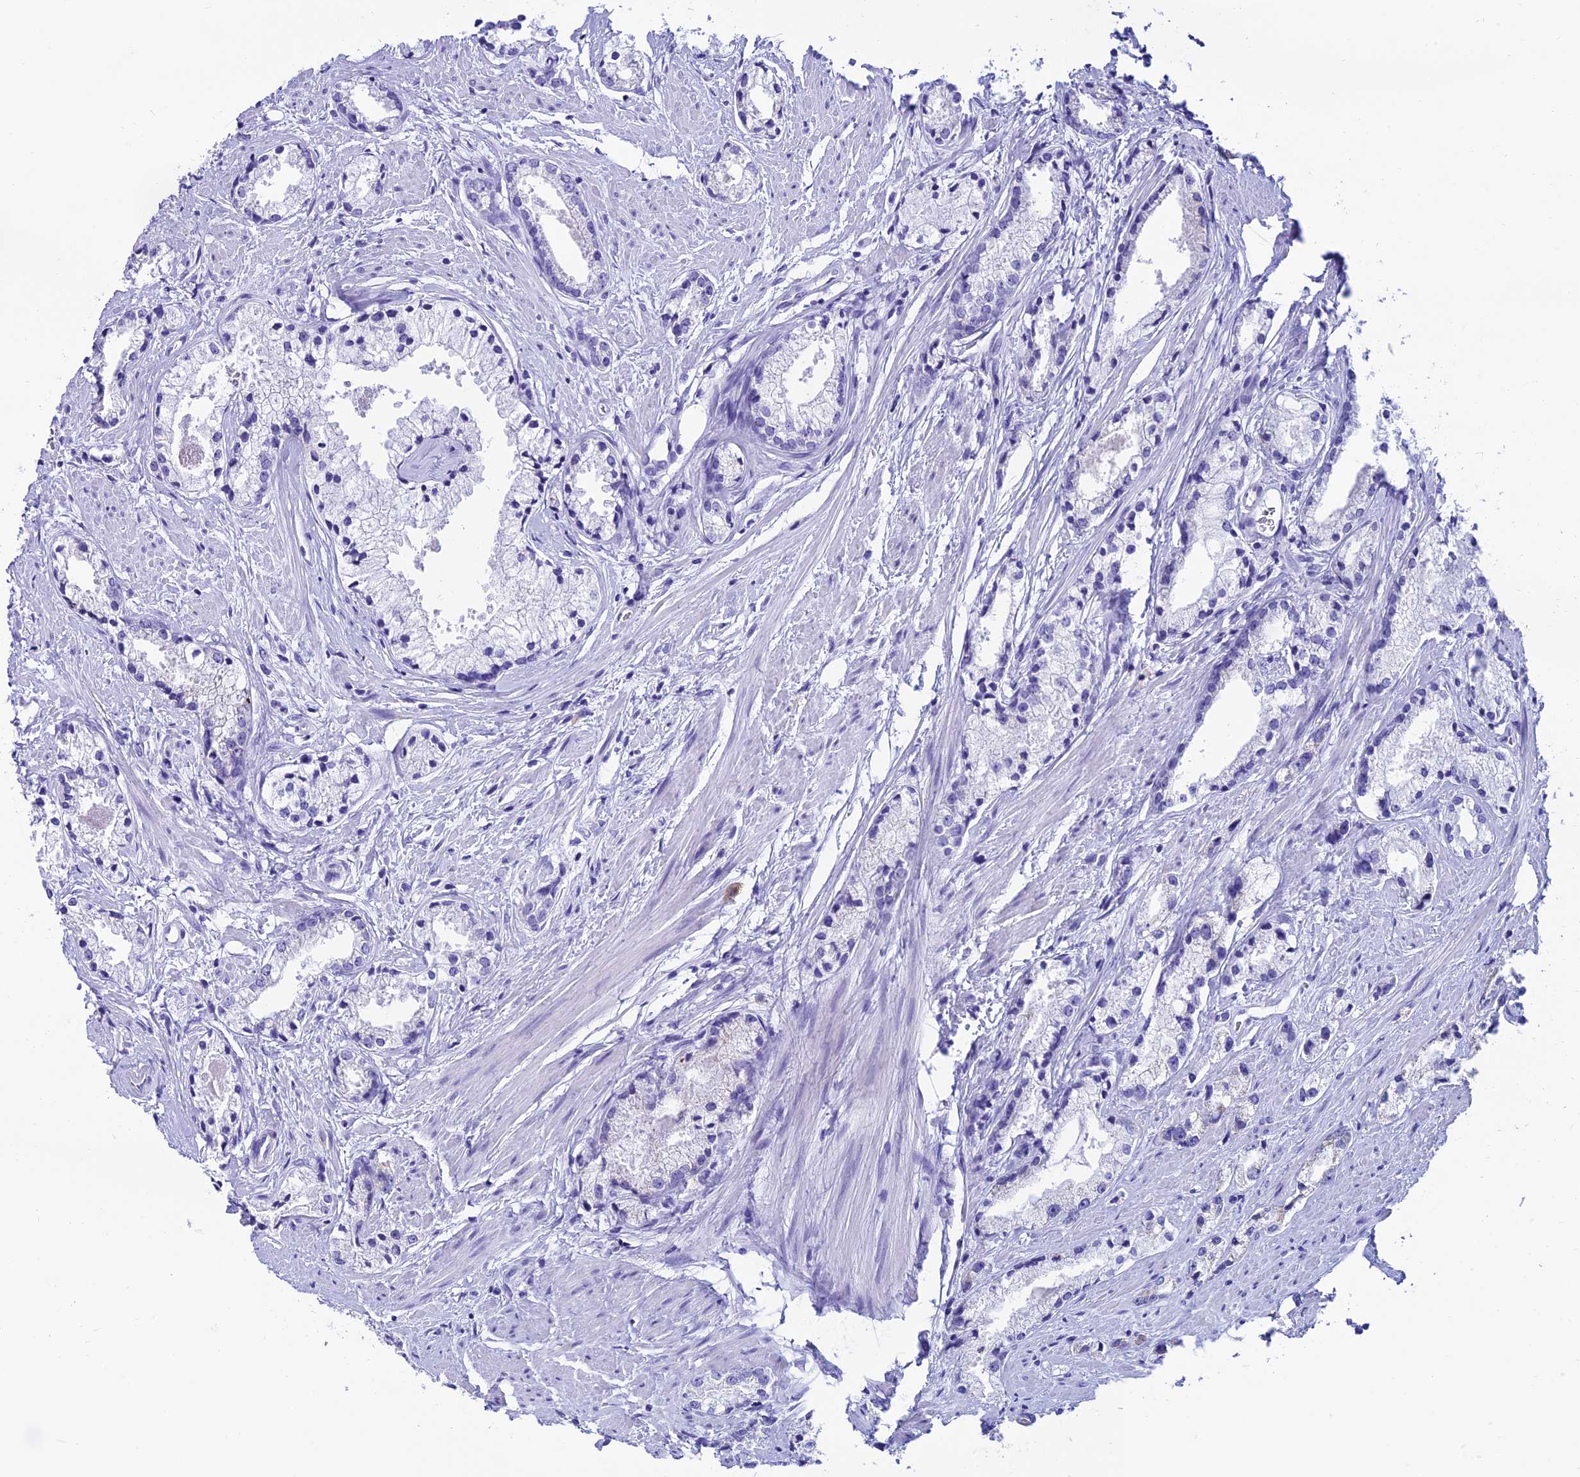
{"staining": {"intensity": "weak", "quantity": "<25%", "location": "cytoplasmic/membranous"}, "tissue": "prostate cancer", "cell_type": "Tumor cells", "image_type": "cancer", "snomed": [{"axis": "morphology", "description": "Adenocarcinoma, High grade"}, {"axis": "topography", "description": "Prostate"}], "caption": "This is a photomicrograph of immunohistochemistry staining of prostate cancer (high-grade adenocarcinoma), which shows no positivity in tumor cells.", "gene": "REEP4", "patient": {"sex": "male", "age": 66}}